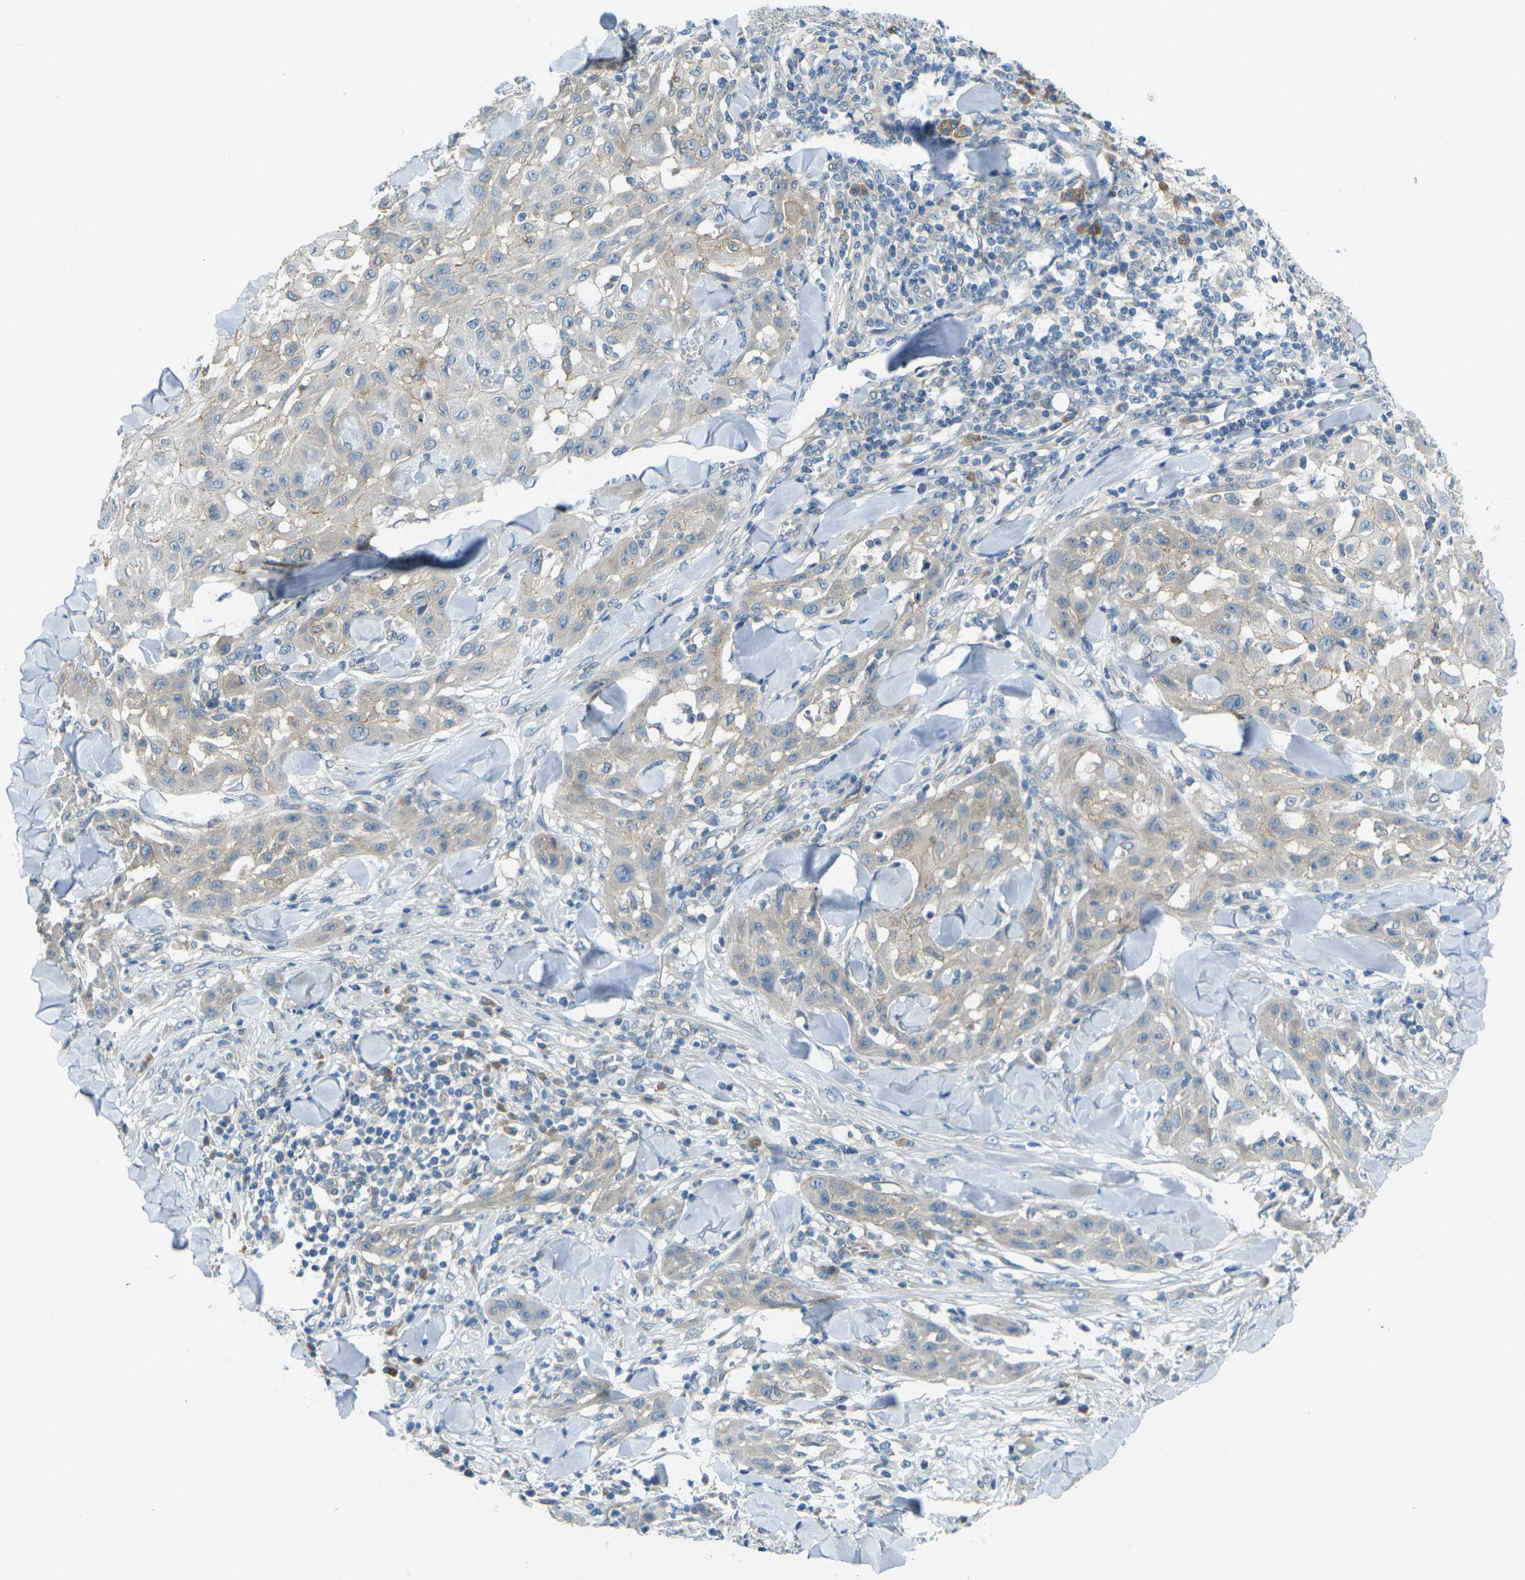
{"staining": {"intensity": "weak", "quantity": "<25%", "location": "cytoplasmic/membranous"}, "tissue": "skin cancer", "cell_type": "Tumor cells", "image_type": "cancer", "snomed": [{"axis": "morphology", "description": "Squamous cell carcinoma, NOS"}, {"axis": "topography", "description": "Skin"}], "caption": "DAB immunohistochemical staining of skin cancer demonstrates no significant positivity in tumor cells.", "gene": "RHBDD1", "patient": {"sex": "male", "age": 24}}